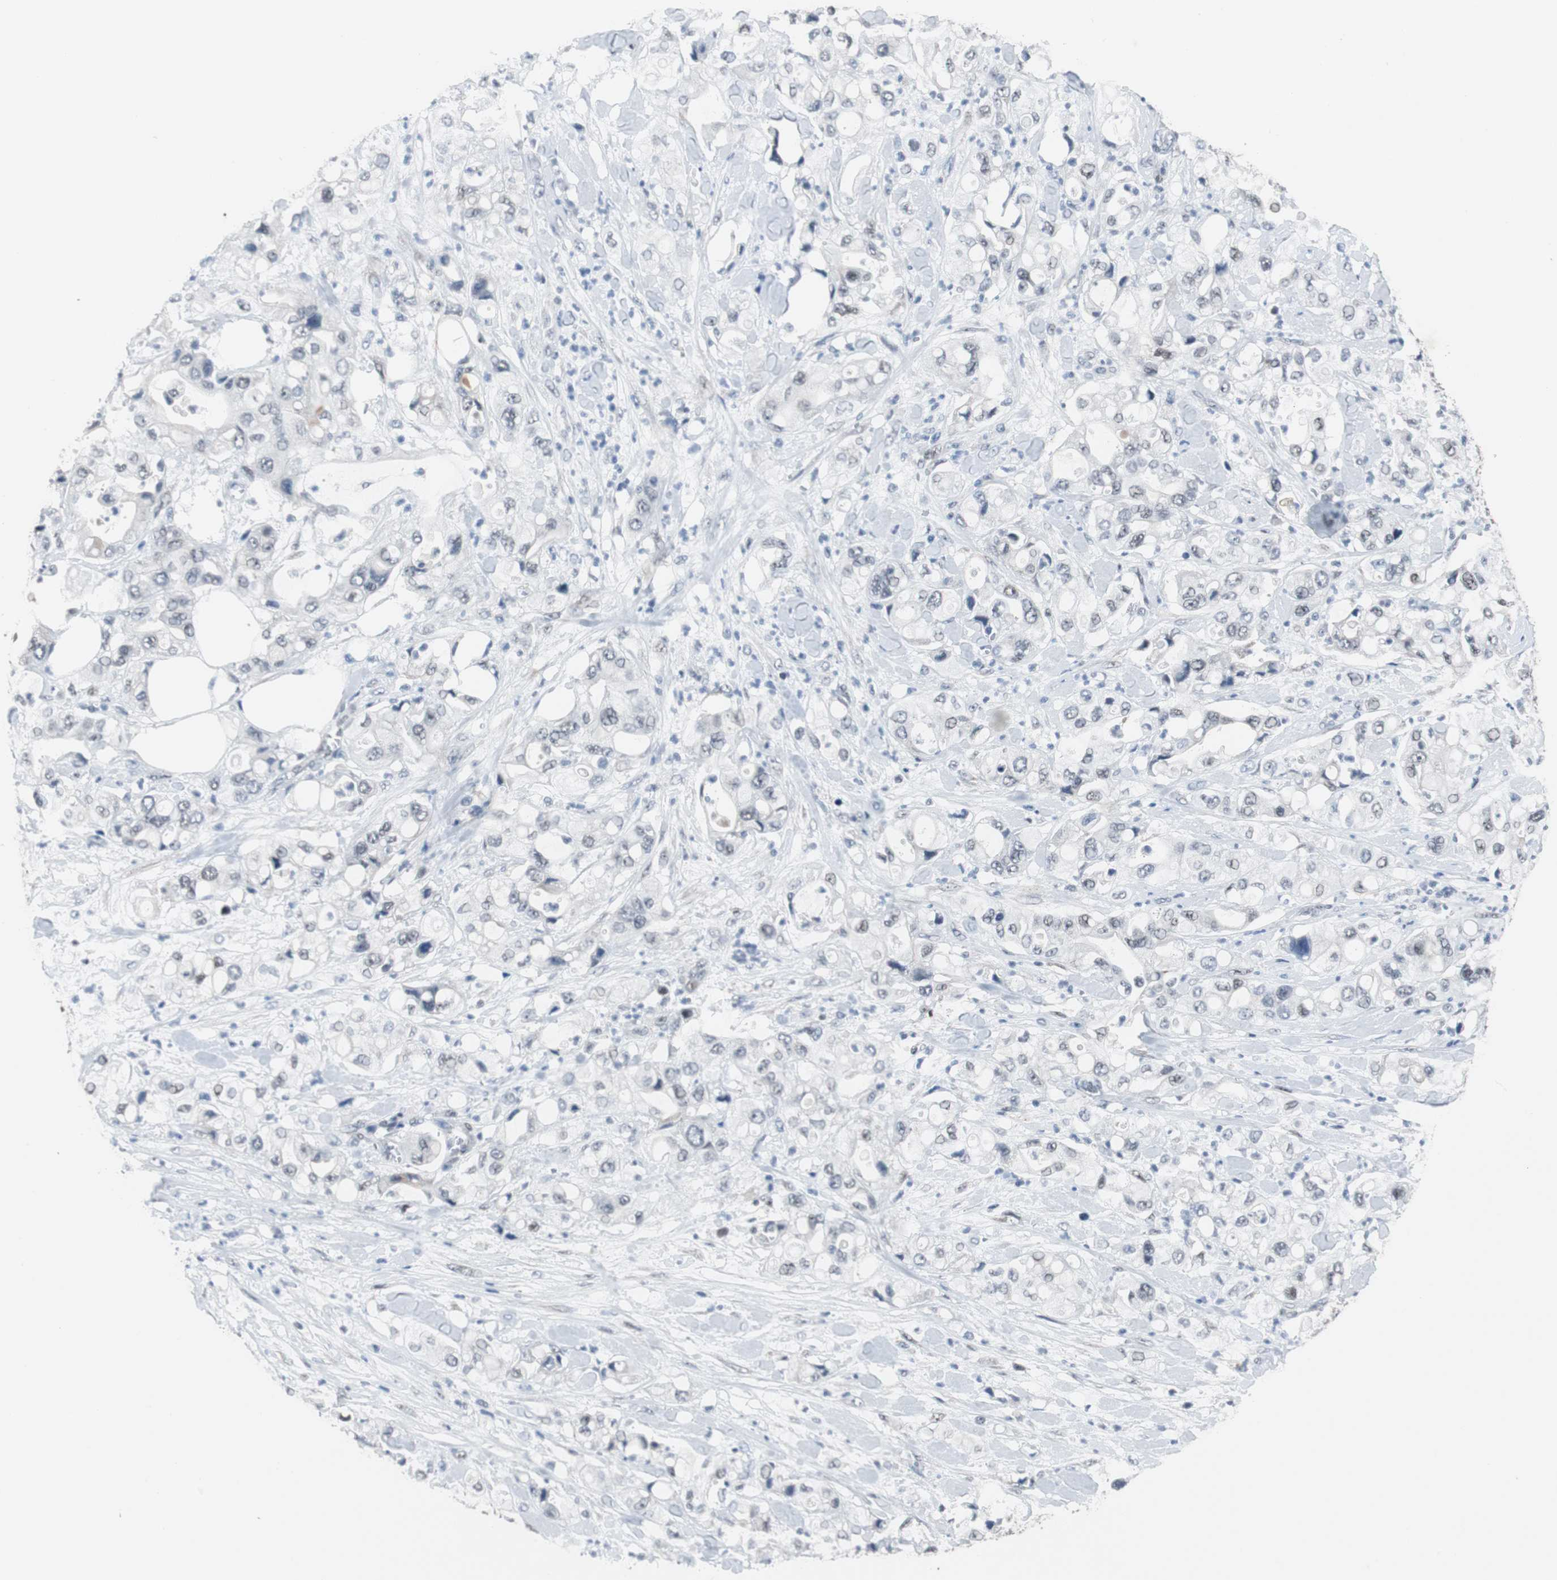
{"staining": {"intensity": "negative", "quantity": "none", "location": "none"}, "tissue": "pancreatic cancer", "cell_type": "Tumor cells", "image_type": "cancer", "snomed": [{"axis": "morphology", "description": "Adenocarcinoma, NOS"}, {"axis": "topography", "description": "Pancreas"}], "caption": "Tumor cells are negative for protein expression in human pancreatic cancer.", "gene": "ZHX2", "patient": {"sex": "male", "age": 70}}